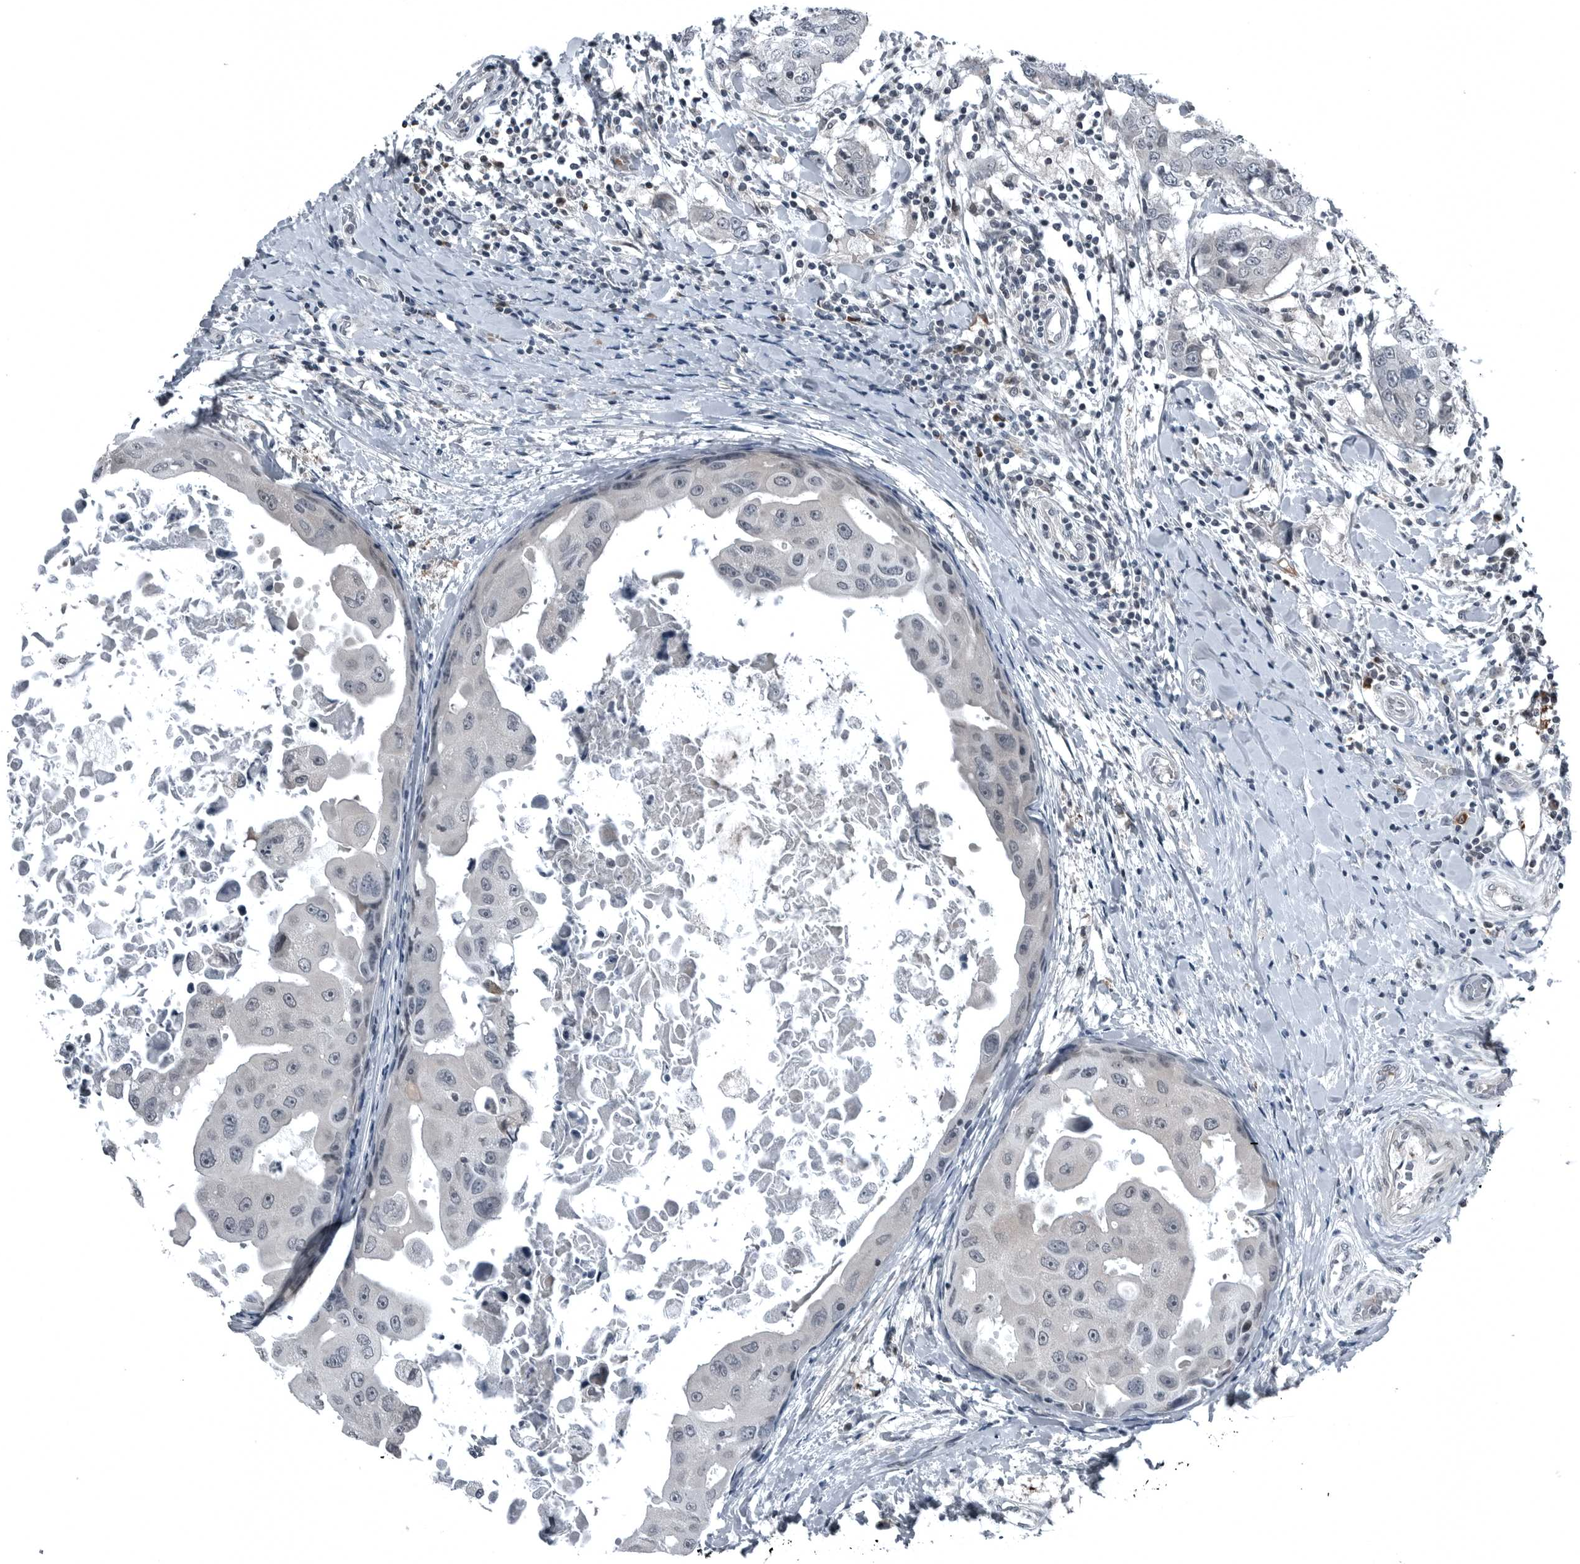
{"staining": {"intensity": "negative", "quantity": "none", "location": "none"}, "tissue": "breast cancer", "cell_type": "Tumor cells", "image_type": "cancer", "snomed": [{"axis": "morphology", "description": "Duct carcinoma"}, {"axis": "topography", "description": "Breast"}], "caption": "Immunohistochemical staining of intraductal carcinoma (breast) reveals no significant staining in tumor cells.", "gene": "GAK", "patient": {"sex": "female", "age": 27}}